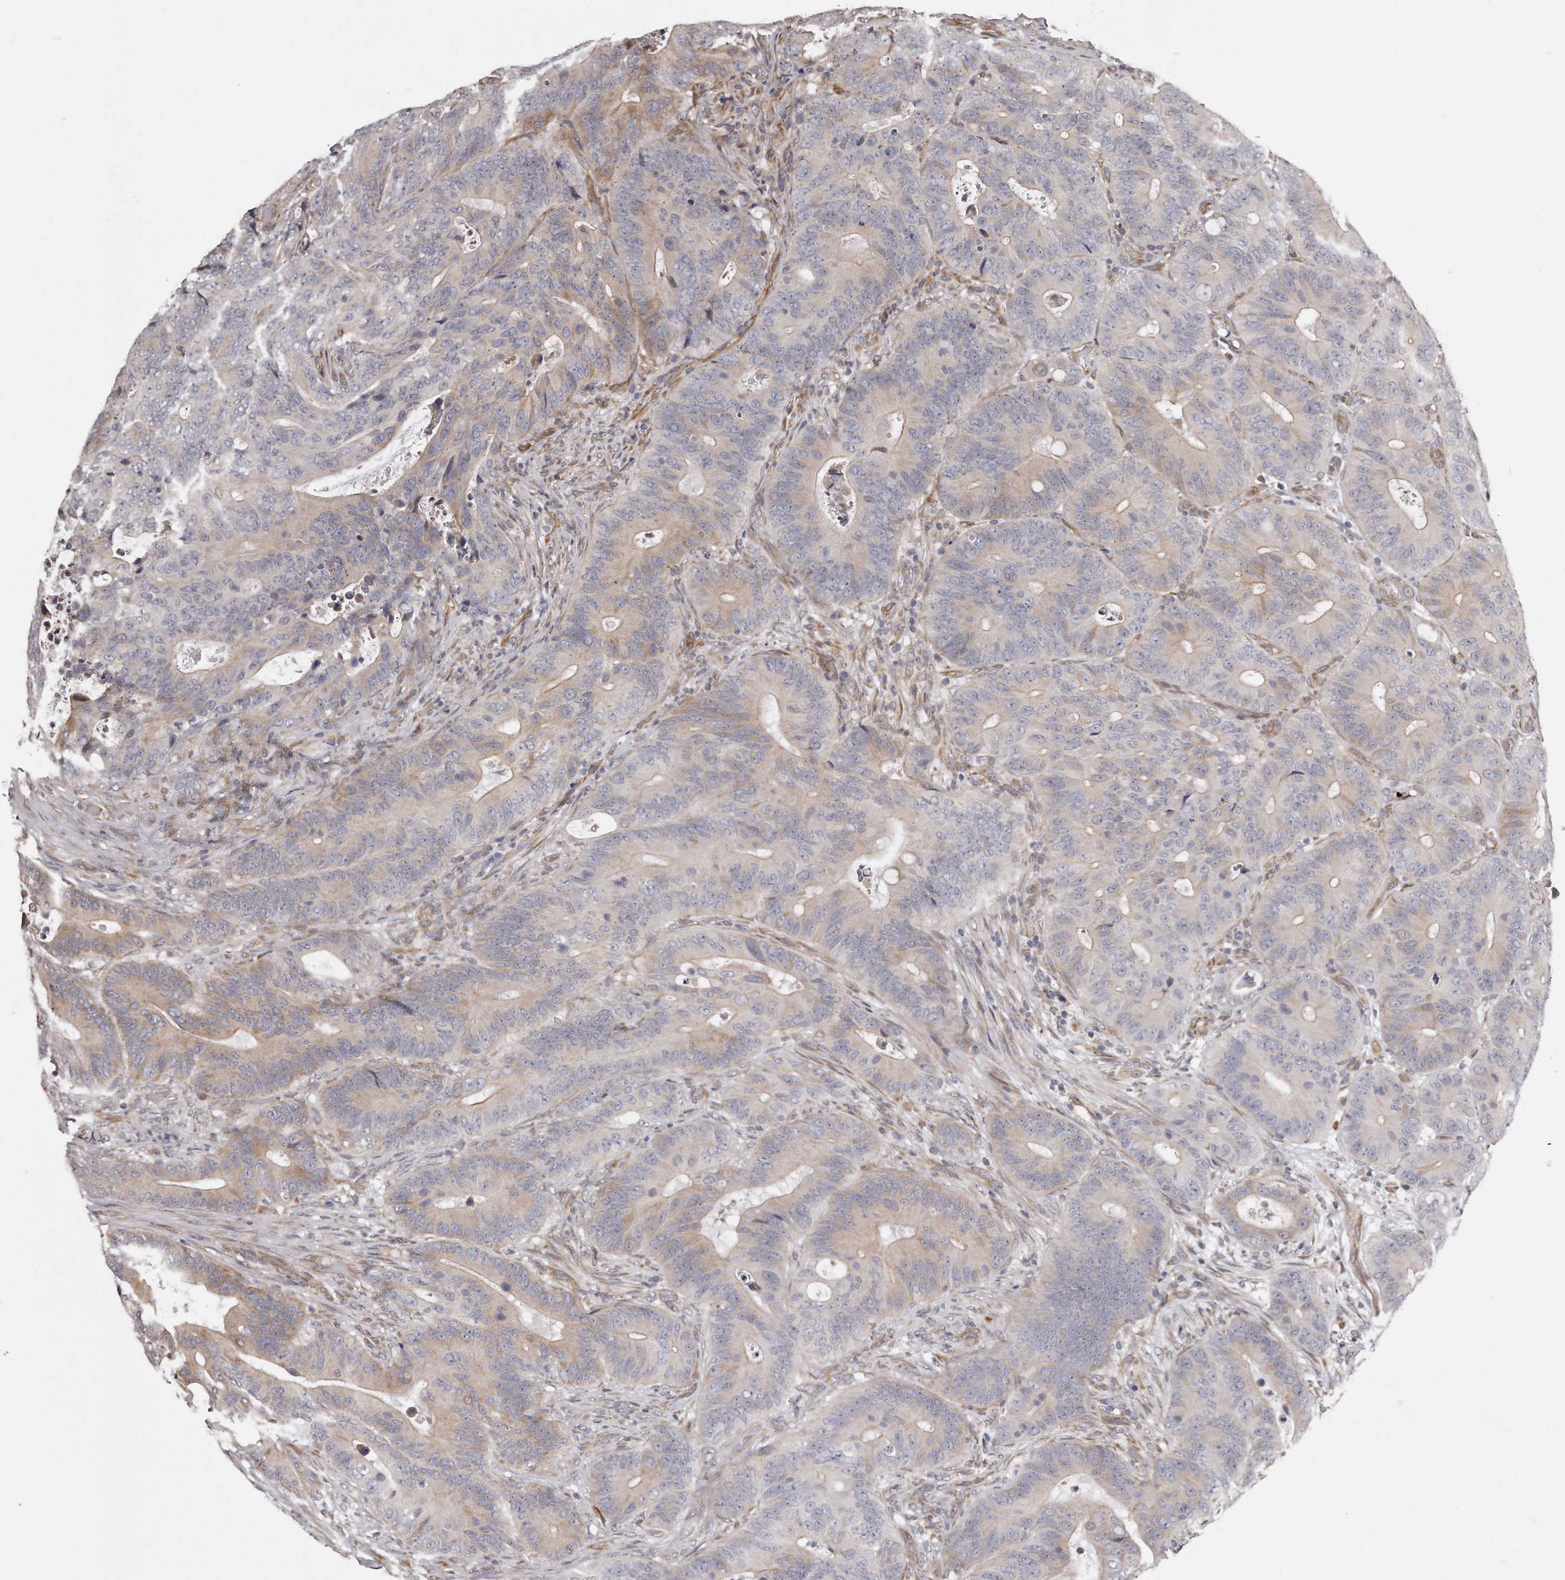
{"staining": {"intensity": "moderate", "quantity": "25%-75%", "location": "cytoplasmic/membranous"}, "tissue": "colorectal cancer", "cell_type": "Tumor cells", "image_type": "cancer", "snomed": [{"axis": "morphology", "description": "Adenocarcinoma, NOS"}, {"axis": "topography", "description": "Colon"}], "caption": "This is an image of immunohistochemistry (IHC) staining of colorectal adenocarcinoma, which shows moderate positivity in the cytoplasmic/membranous of tumor cells.", "gene": "TRAPPC14", "patient": {"sex": "male", "age": 83}}